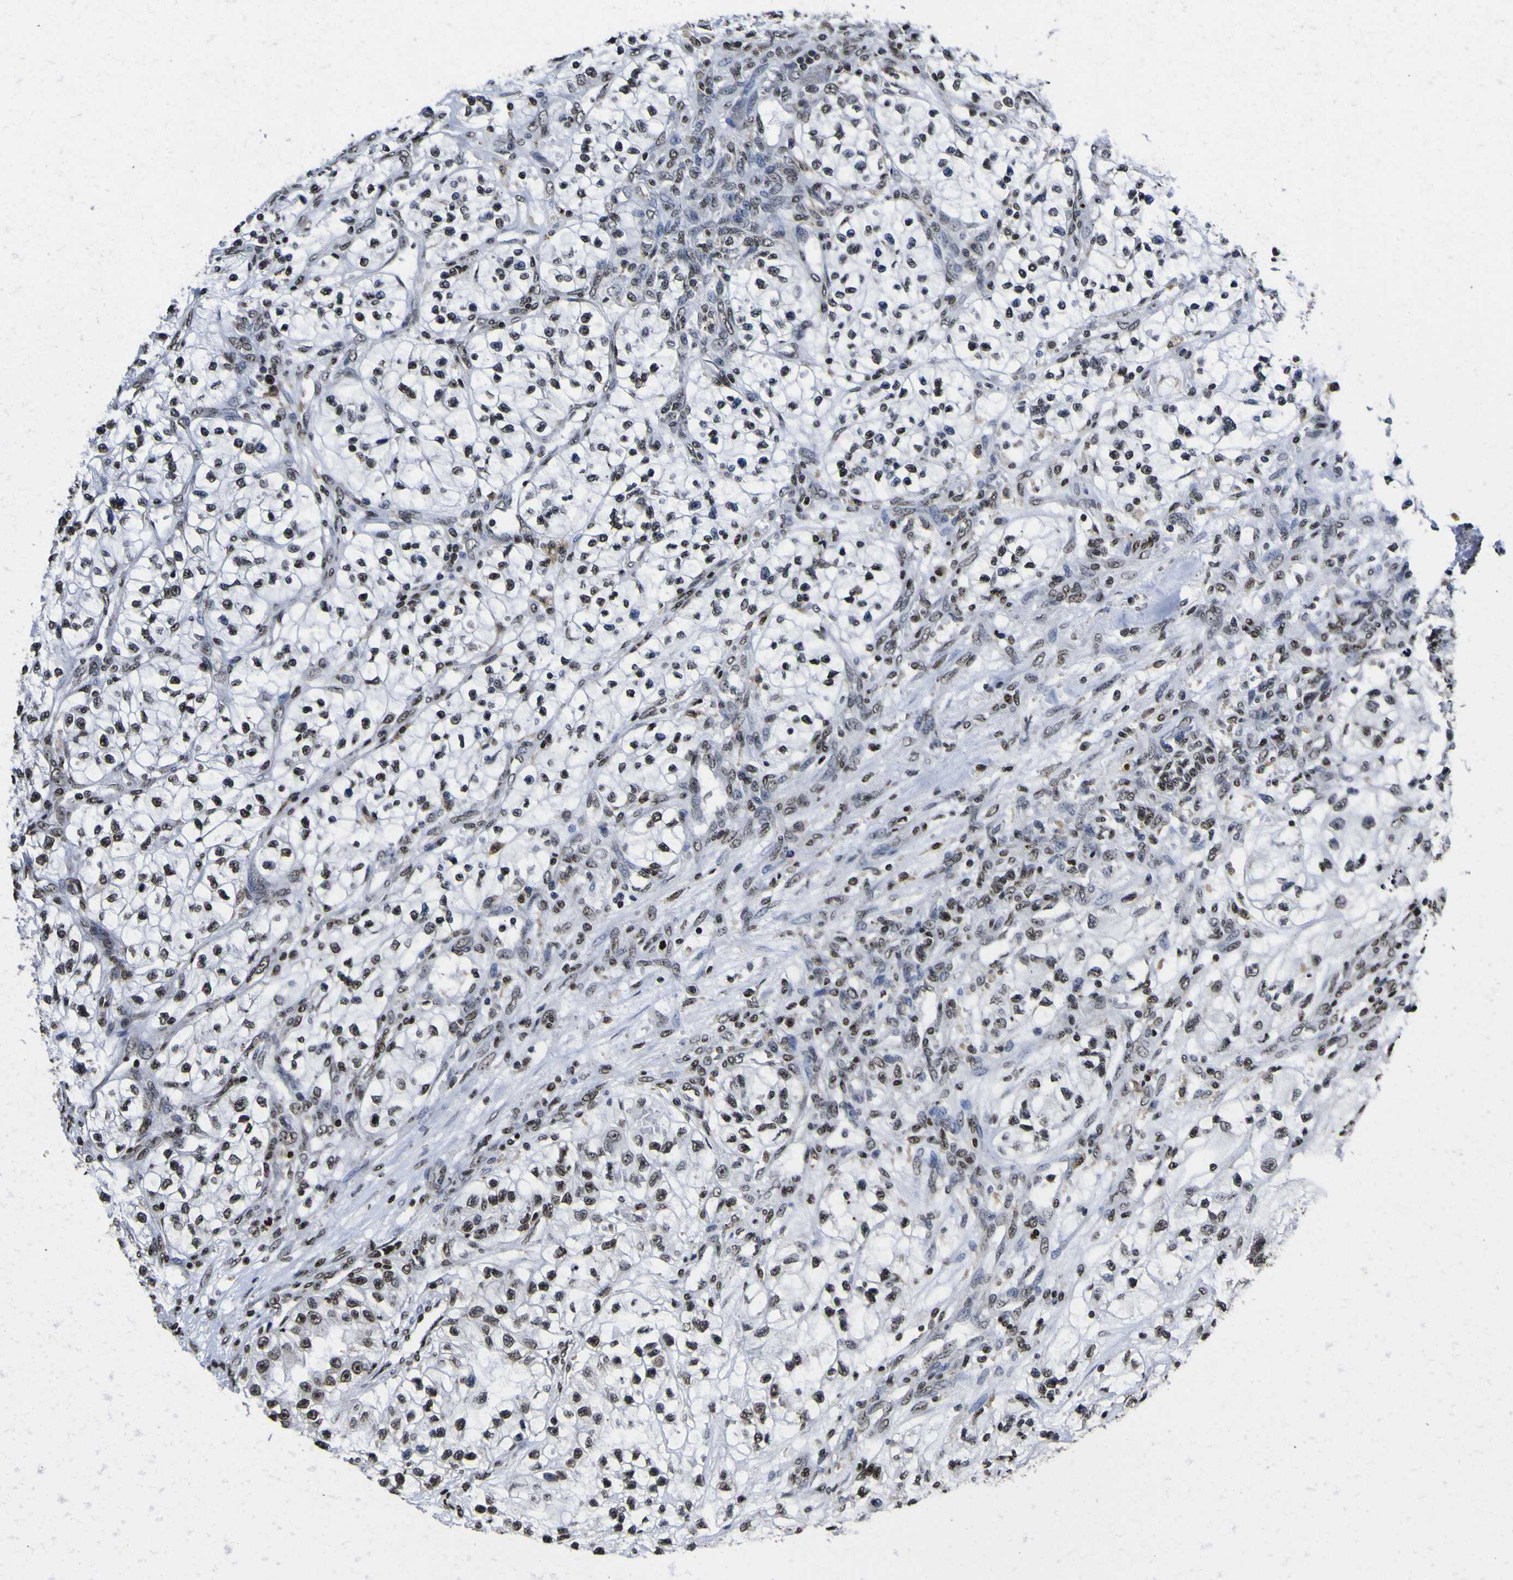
{"staining": {"intensity": "strong", "quantity": "25%-75%", "location": "nuclear"}, "tissue": "renal cancer", "cell_type": "Tumor cells", "image_type": "cancer", "snomed": [{"axis": "morphology", "description": "Adenocarcinoma, NOS"}, {"axis": "topography", "description": "Kidney"}], "caption": "Immunohistochemical staining of human adenocarcinoma (renal) exhibits strong nuclear protein staining in about 25%-75% of tumor cells. The staining is performed using DAB (3,3'-diaminobenzidine) brown chromogen to label protein expression. The nuclei are counter-stained blue using hematoxylin.", "gene": "PIAS1", "patient": {"sex": "female", "age": 57}}